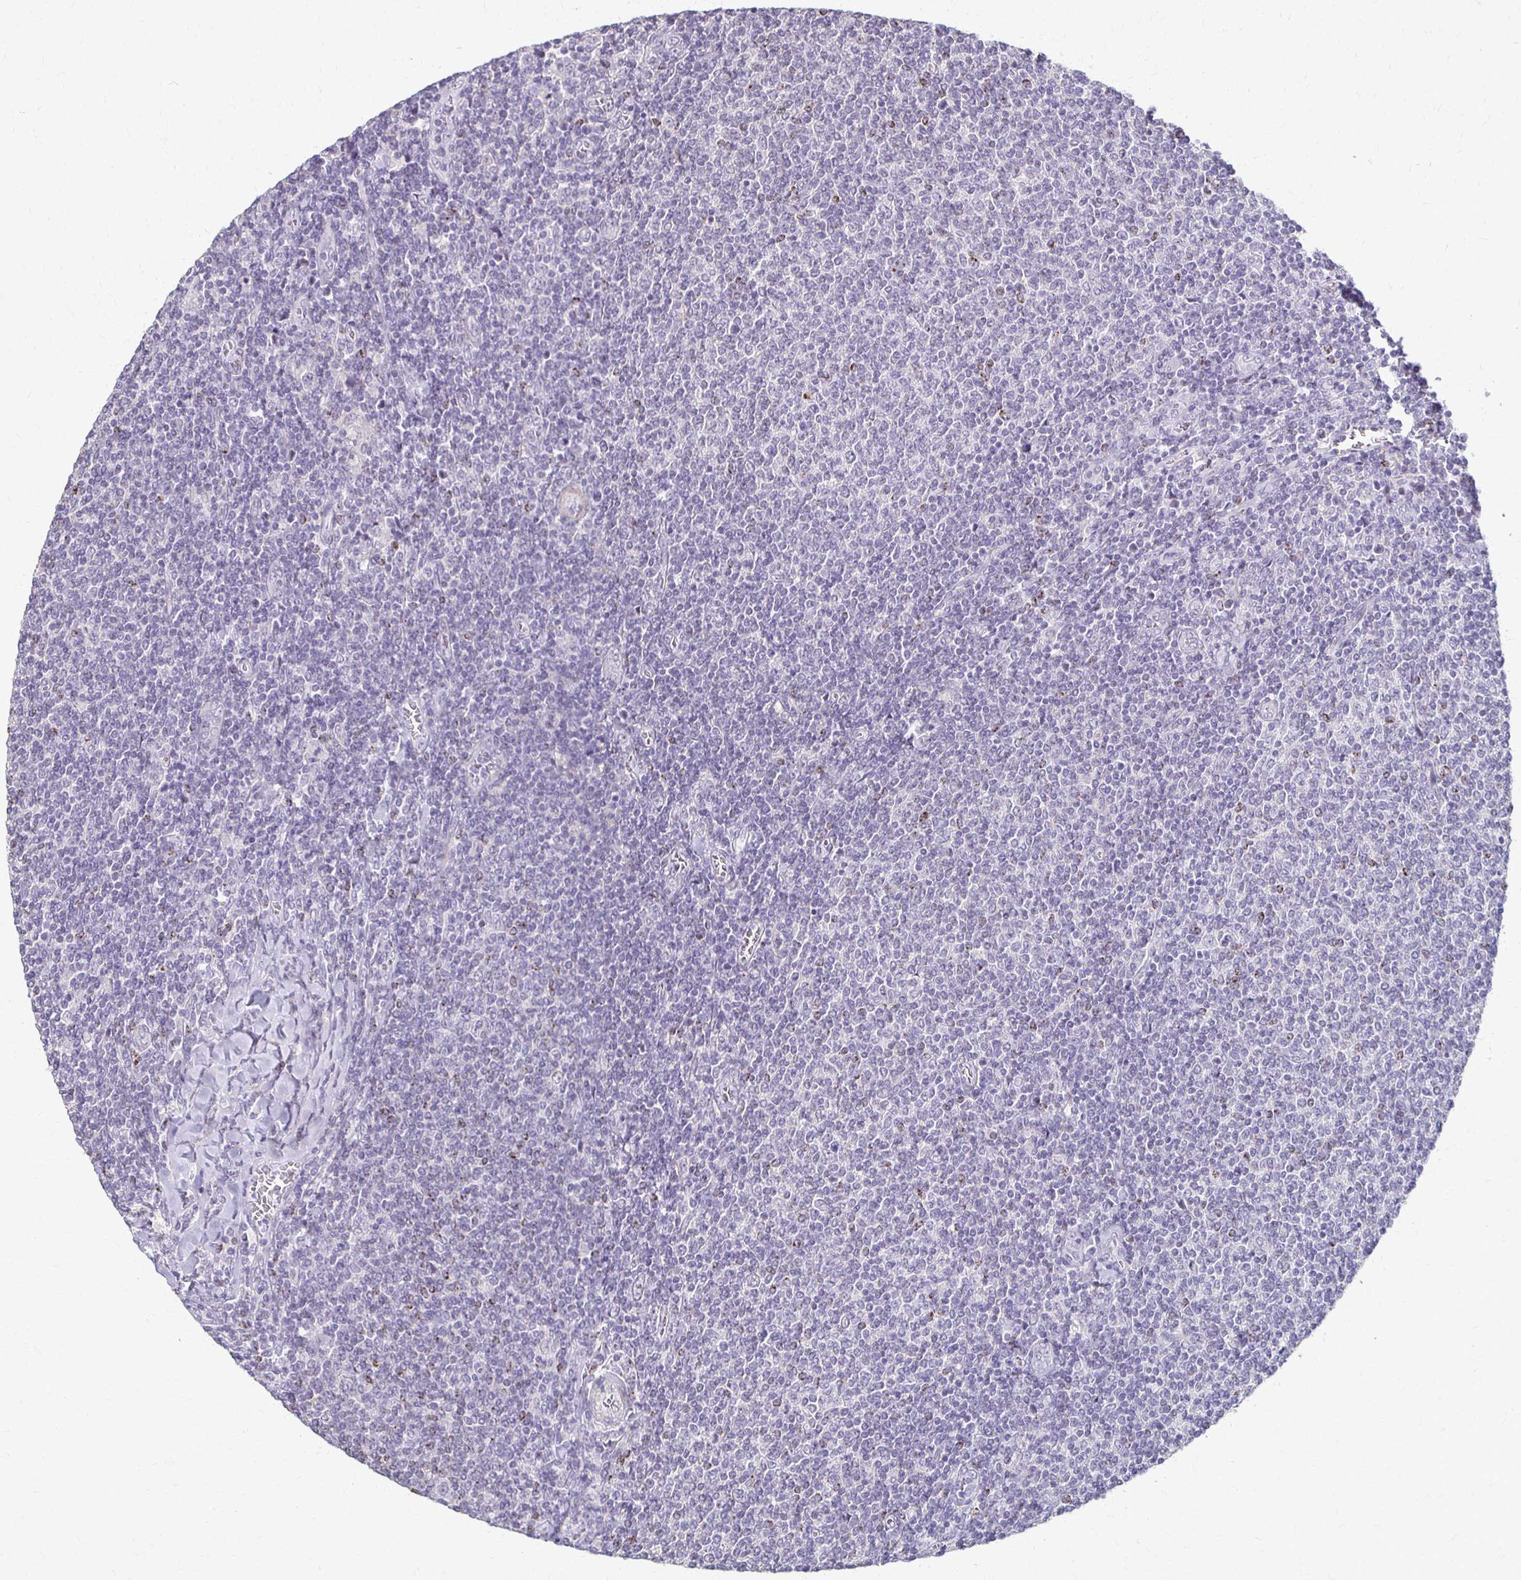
{"staining": {"intensity": "negative", "quantity": "none", "location": "none"}, "tissue": "lymphoma", "cell_type": "Tumor cells", "image_type": "cancer", "snomed": [{"axis": "morphology", "description": "Malignant lymphoma, non-Hodgkin's type, Low grade"}, {"axis": "topography", "description": "Lymph node"}], "caption": "Tumor cells are negative for protein expression in human malignant lymphoma, non-Hodgkin's type (low-grade).", "gene": "FOXO4", "patient": {"sex": "male", "age": 52}}